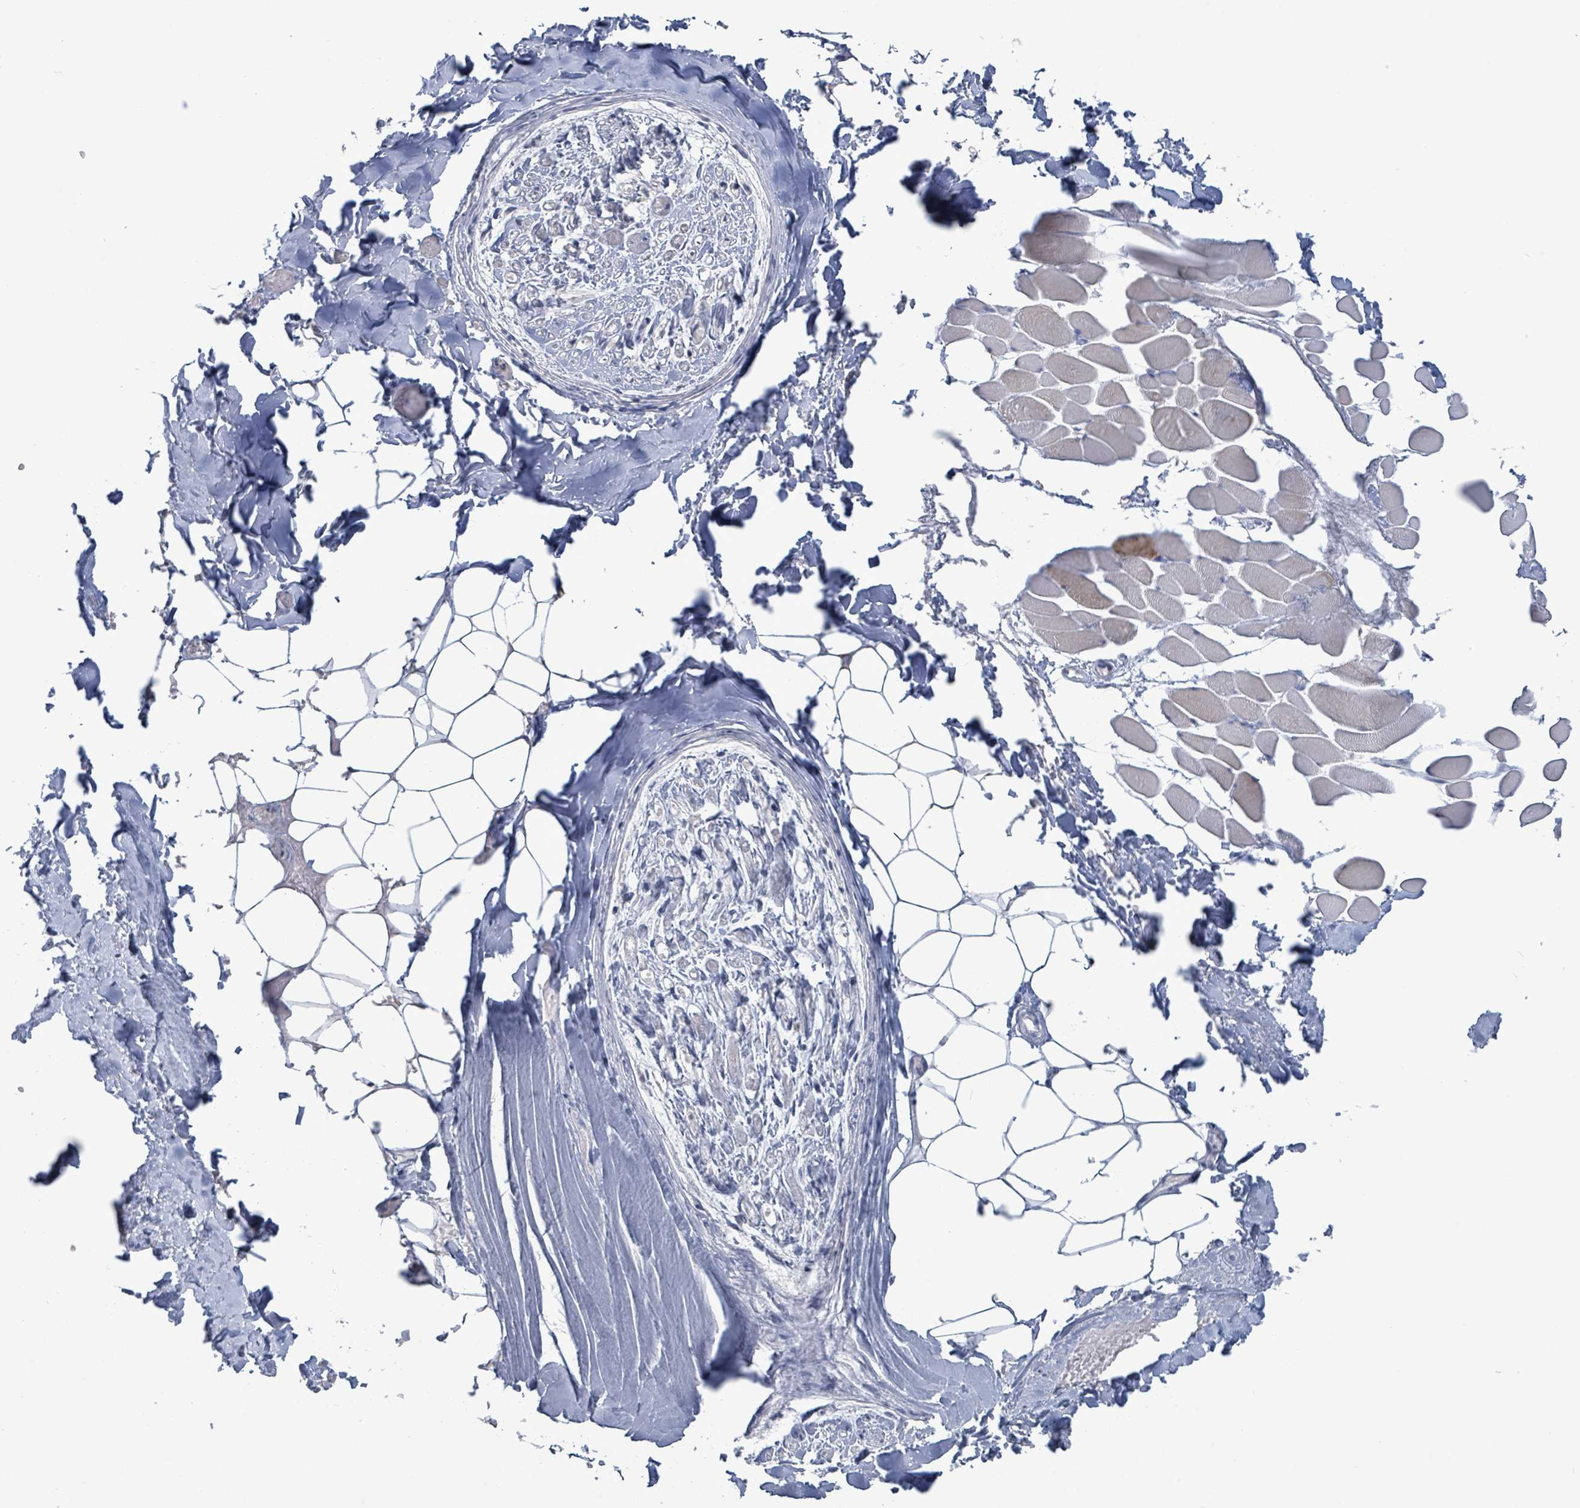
{"staining": {"intensity": "negative", "quantity": "none", "location": "none"}, "tissue": "adipose tissue", "cell_type": "Adipocytes", "image_type": "normal", "snomed": [{"axis": "morphology", "description": "Normal tissue, NOS"}, {"axis": "topography", "description": "Peripheral nerve tissue"}], "caption": "IHC histopathology image of benign human adipose tissue stained for a protein (brown), which displays no staining in adipocytes. (Immunohistochemistry (ihc), brightfield microscopy, high magnification).", "gene": "COQ10B", "patient": {"sex": "male", "age": 74}}